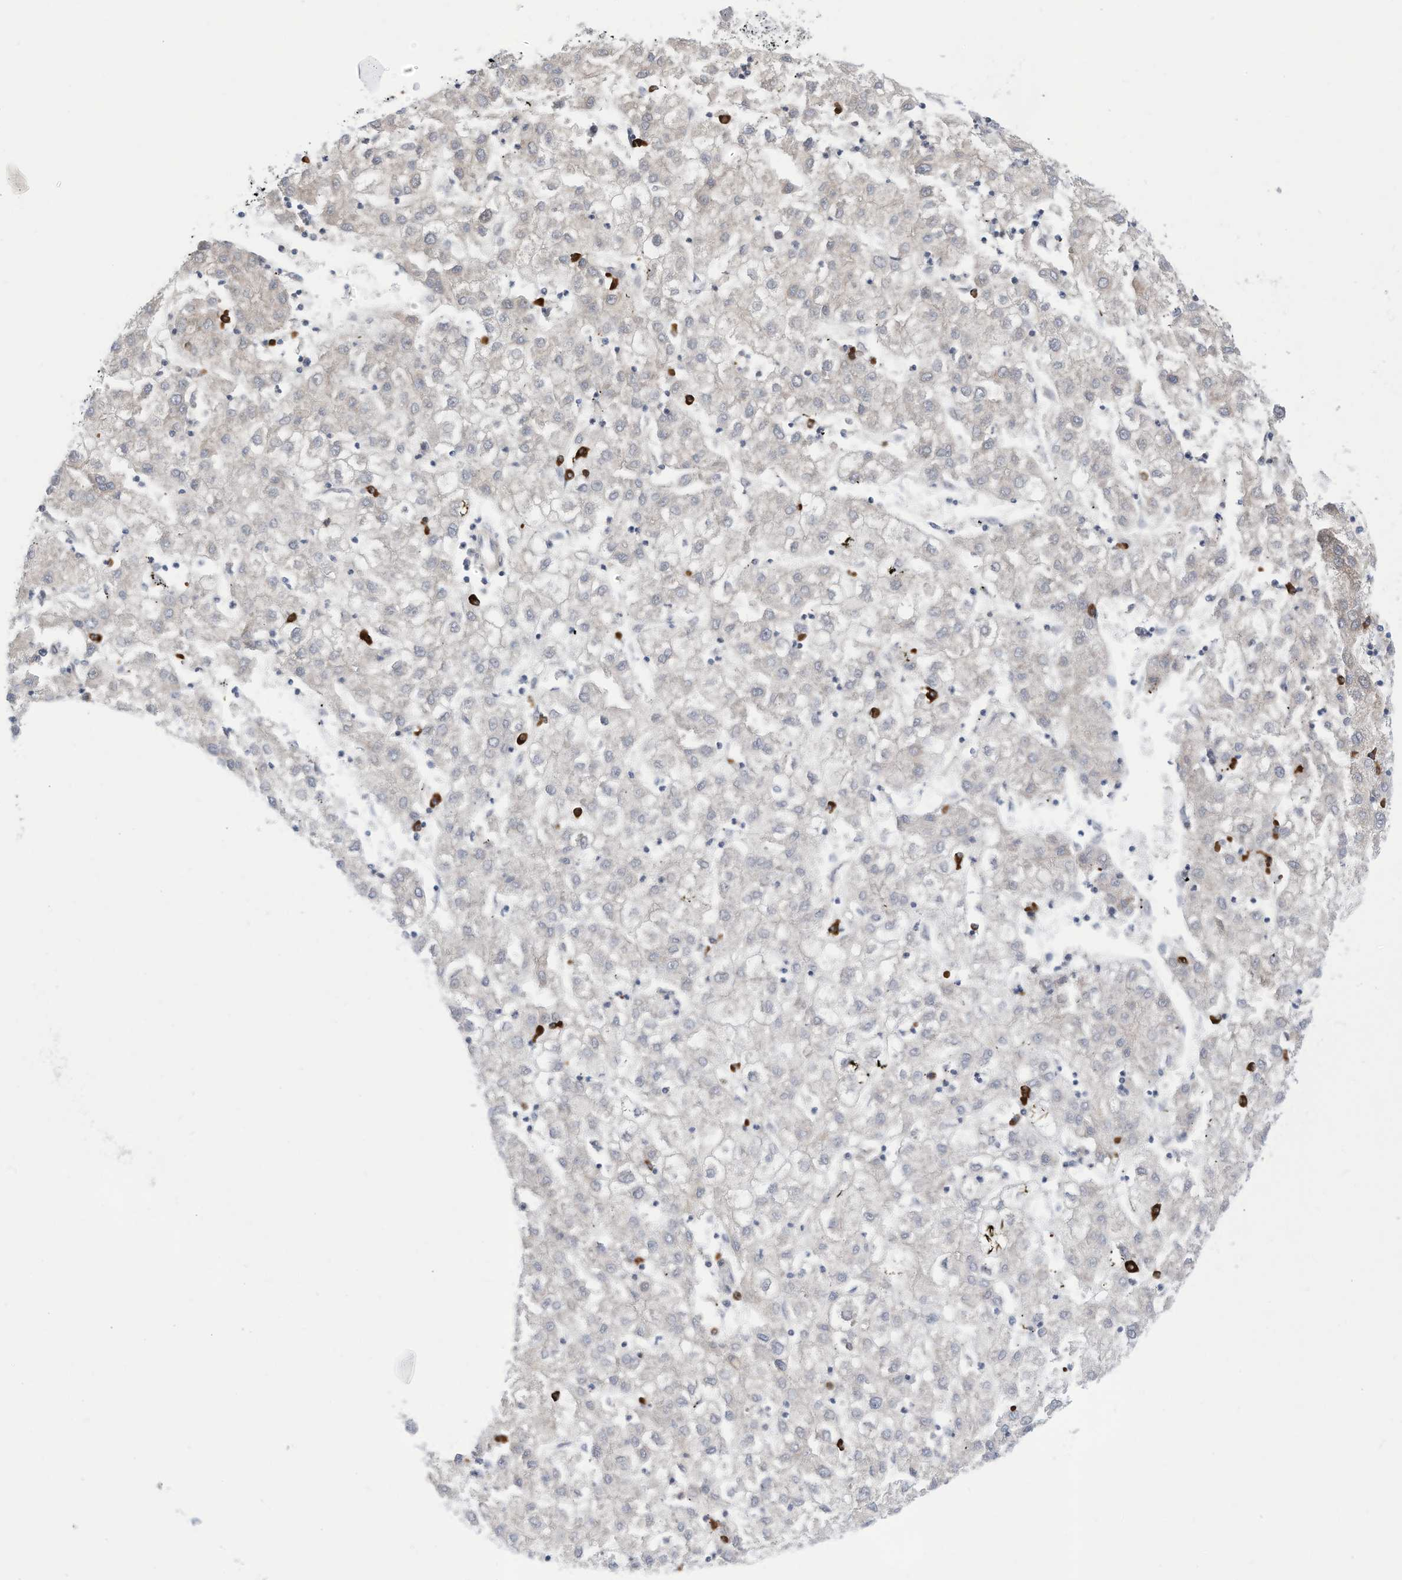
{"staining": {"intensity": "negative", "quantity": "none", "location": "none"}, "tissue": "liver cancer", "cell_type": "Tumor cells", "image_type": "cancer", "snomed": [{"axis": "morphology", "description": "Carcinoma, Hepatocellular, NOS"}, {"axis": "topography", "description": "Liver"}], "caption": "Immunohistochemical staining of liver hepatocellular carcinoma displays no significant positivity in tumor cells. The staining was performed using DAB to visualize the protein expression in brown, while the nuclei were stained in blue with hematoxylin (Magnification: 20x).", "gene": "ZNF292", "patient": {"sex": "male", "age": 72}}